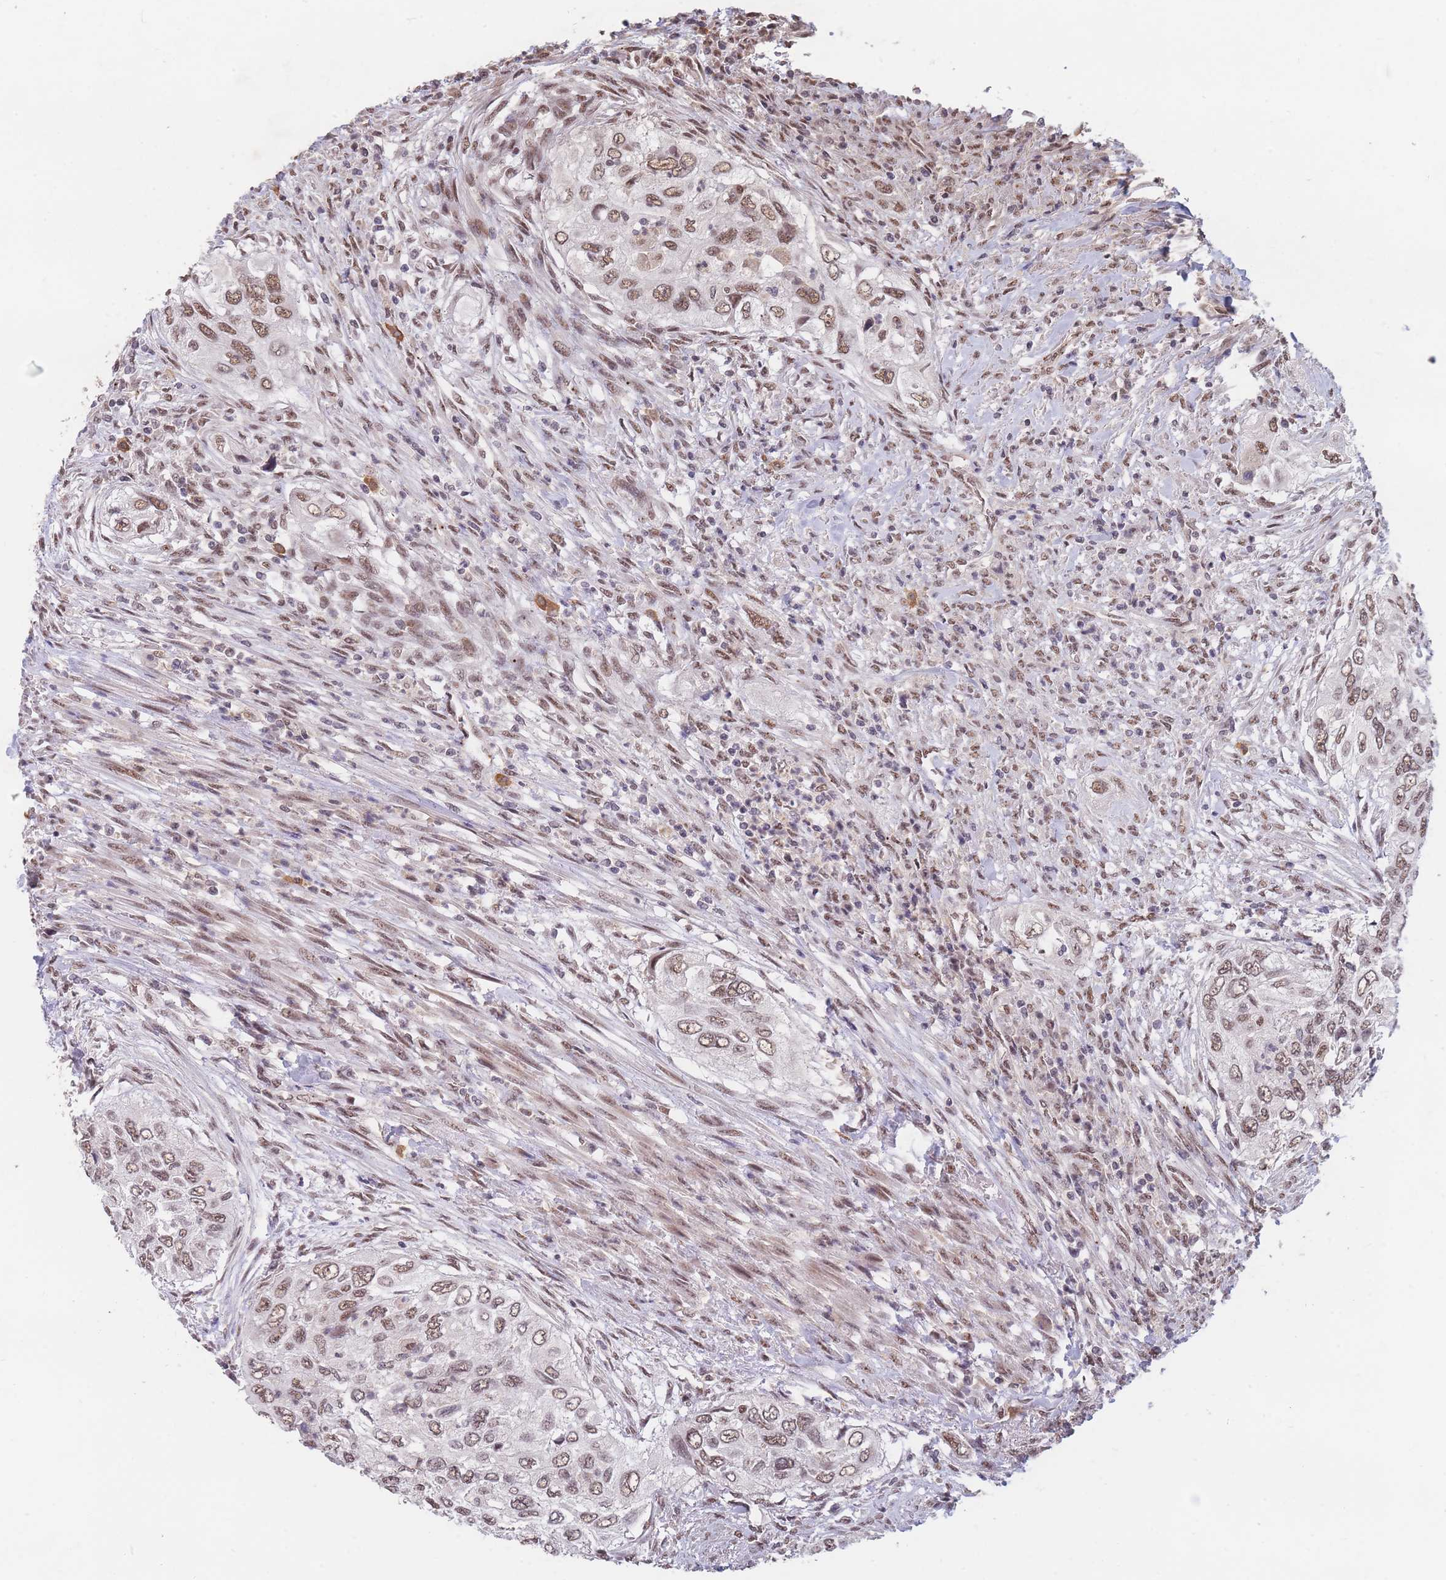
{"staining": {"intensity": "moderate", "quantity": ">75%", "location": "nuclear"}, "tissue": "urothelial cancer", "cell_type": "Tumor cells", "image_type": "cancer", "snomed": [{"axis": "morphology", "description": "Urothelial carcinoma, High grade"}, {"axis": "topography", "description": "Urinary bladder"}], "caption": "DAB (3,3'-diaminobenzidine) immunohistochemical staining of human high-grade urothelial carcinoma displays moderate nuclear protein positivity in approximately >75% of tumor cells.", "gene": "SNRPA1", "patient": {"sex": "female", "age": 60}}